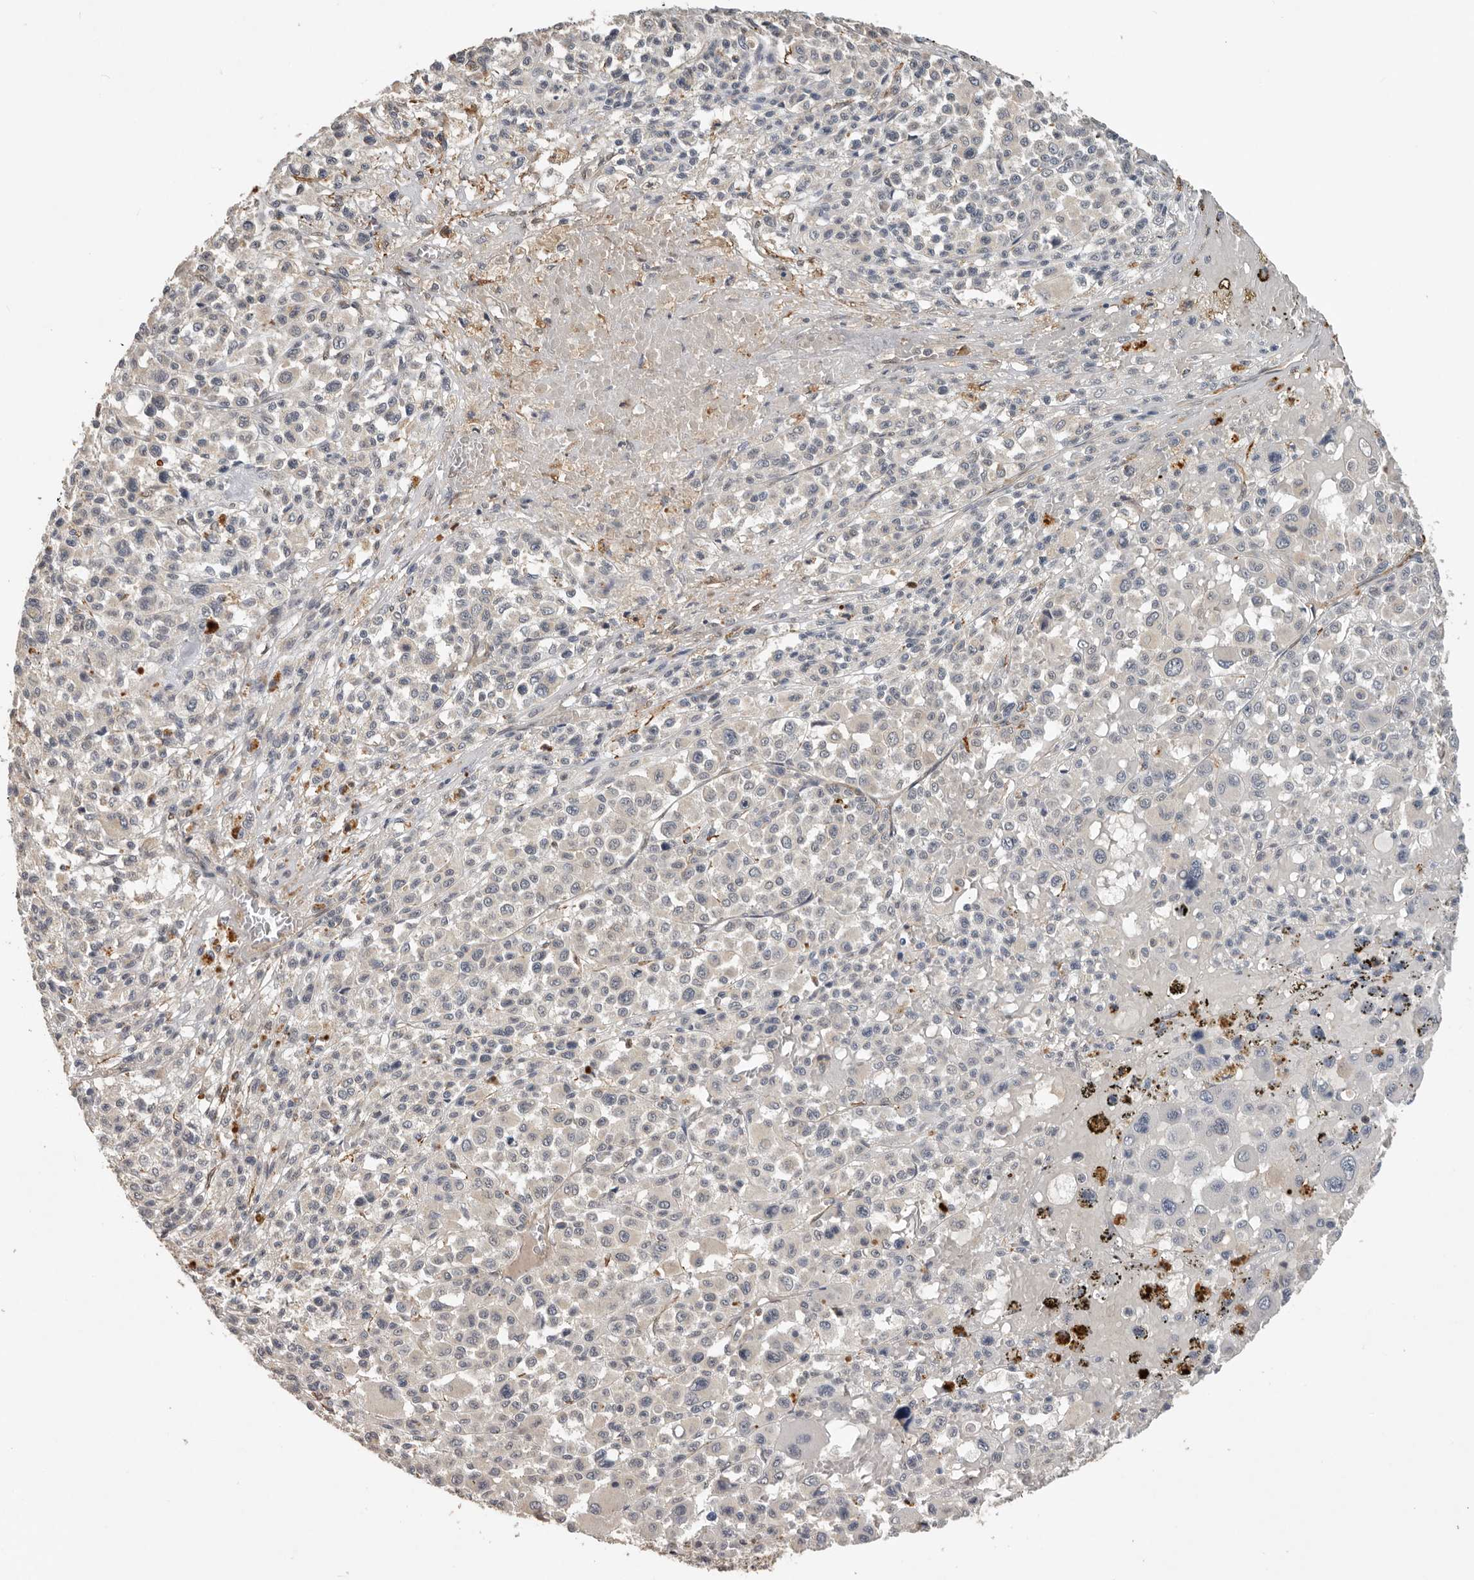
{"staining": {"intensity": "negative", "quantity": "none", "location": "none"}, "tissue": "melanoma", "cell_type": "Tumor cells", "image_type": "cancer", "snomed": [{"axis": "morphology", "description": "Malignant melanoma, Metastatic site"}, {"axis": "topography", "description": "Skin"}], "caption": "Histopathology image shows no significant protein positivity in tumor cells of melanoma.", "gene": "RNF157", "patient": {"sex": "female", "age": 74}}